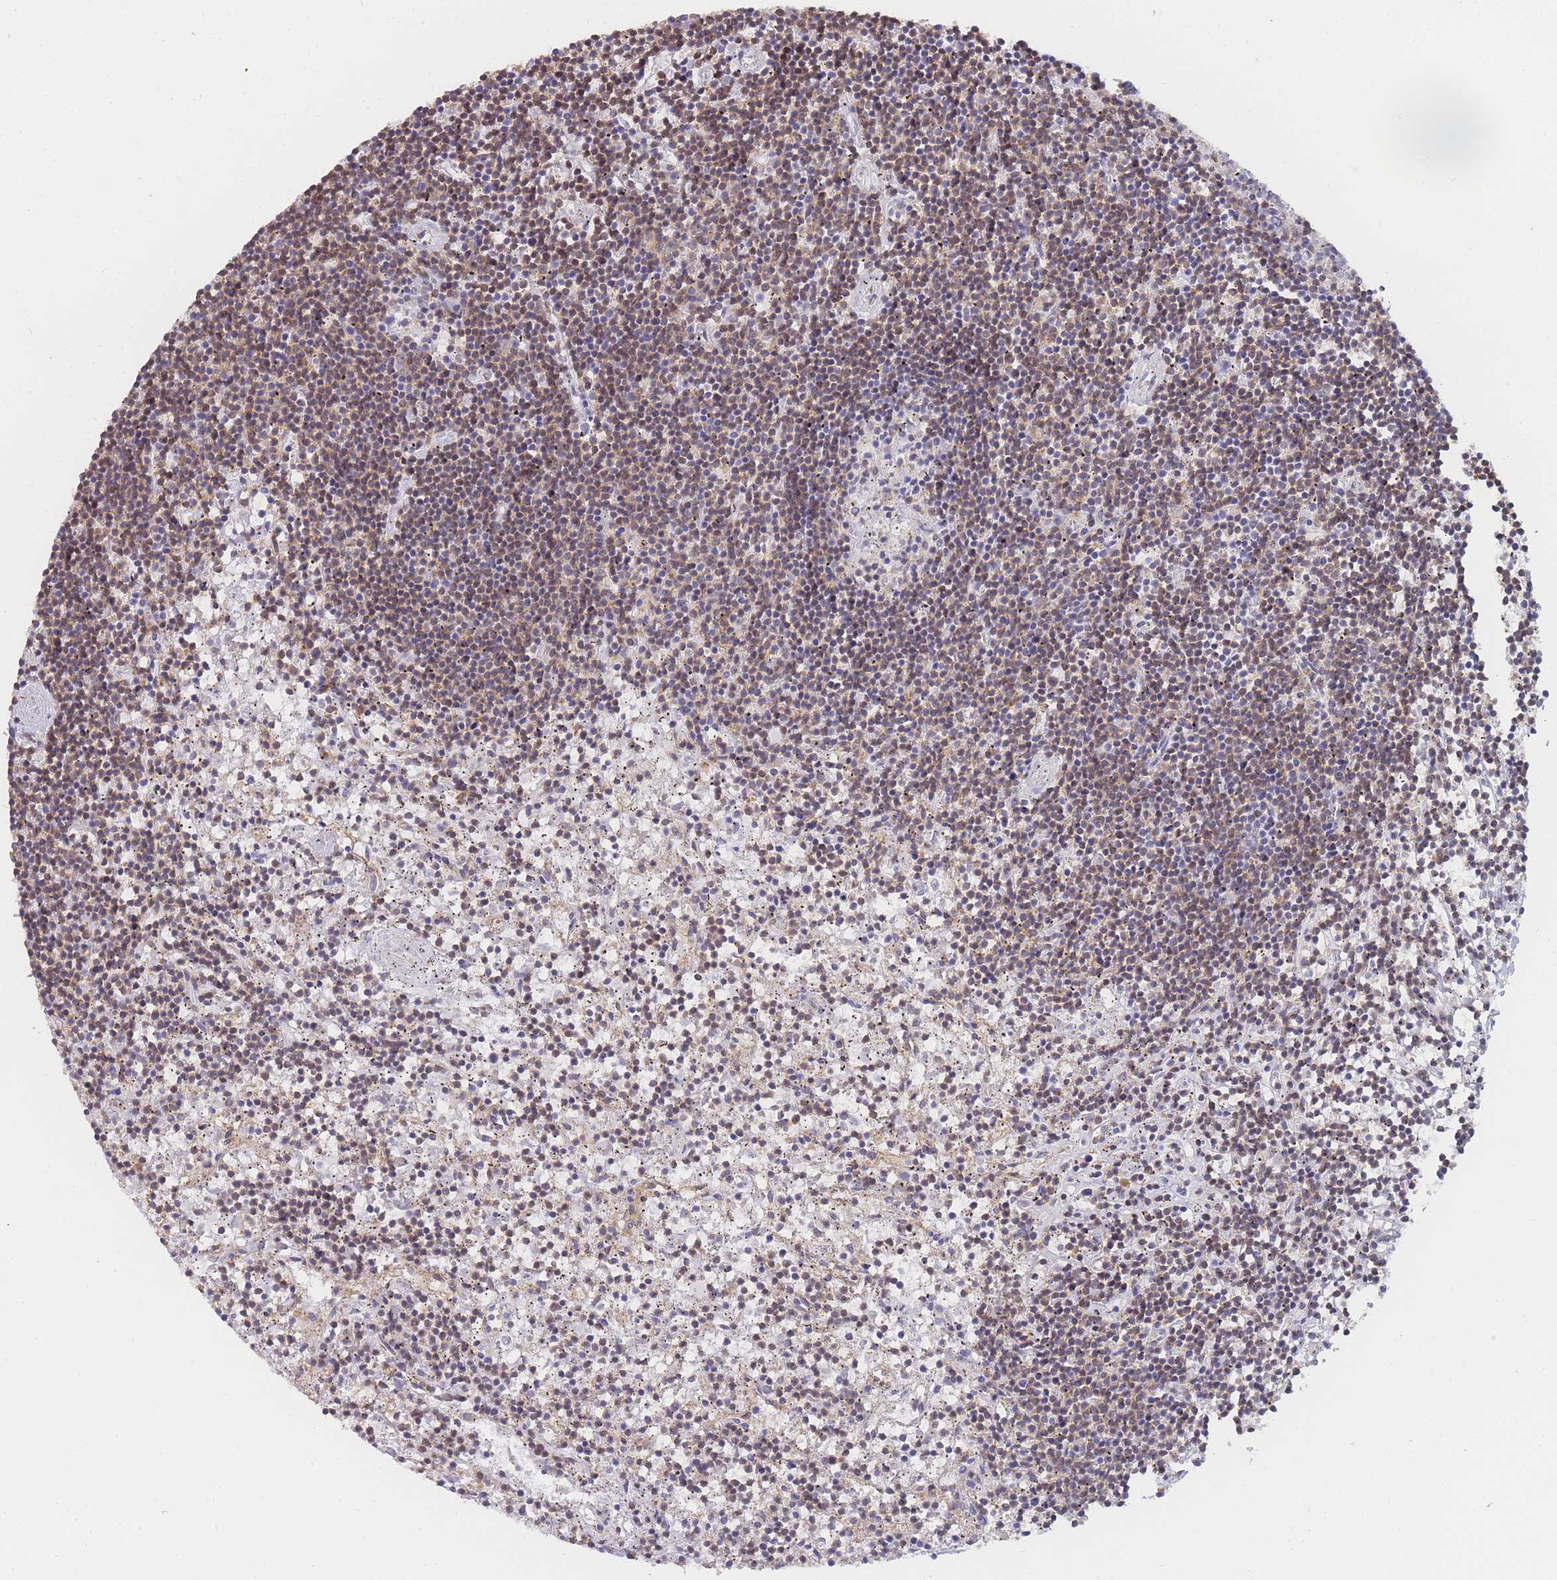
{"staining": {"intensity": "weak", "quantity": ">75%", "location": "cytoplasmic/membranous"}, "tissue": "lymphoma", "cell_type": "Tumor cells", "image_type": "cancer", "snomed": [{"axis": "morphology", "description": "Malignant lymphoma, non-Hodgkin's type, Low grade"}, {"axis": "topography", "description": "Spleen"}], "caption": "Immunohistochemistry micrograph of human lymphoma stained for a protein (brown), which demonstrates low levels of weak cytoplasmic/membranous positivity in approximately >75% of tumor cells.", "gene": "MRPS18B", "patient": {"sex": "male", "age": 76}}